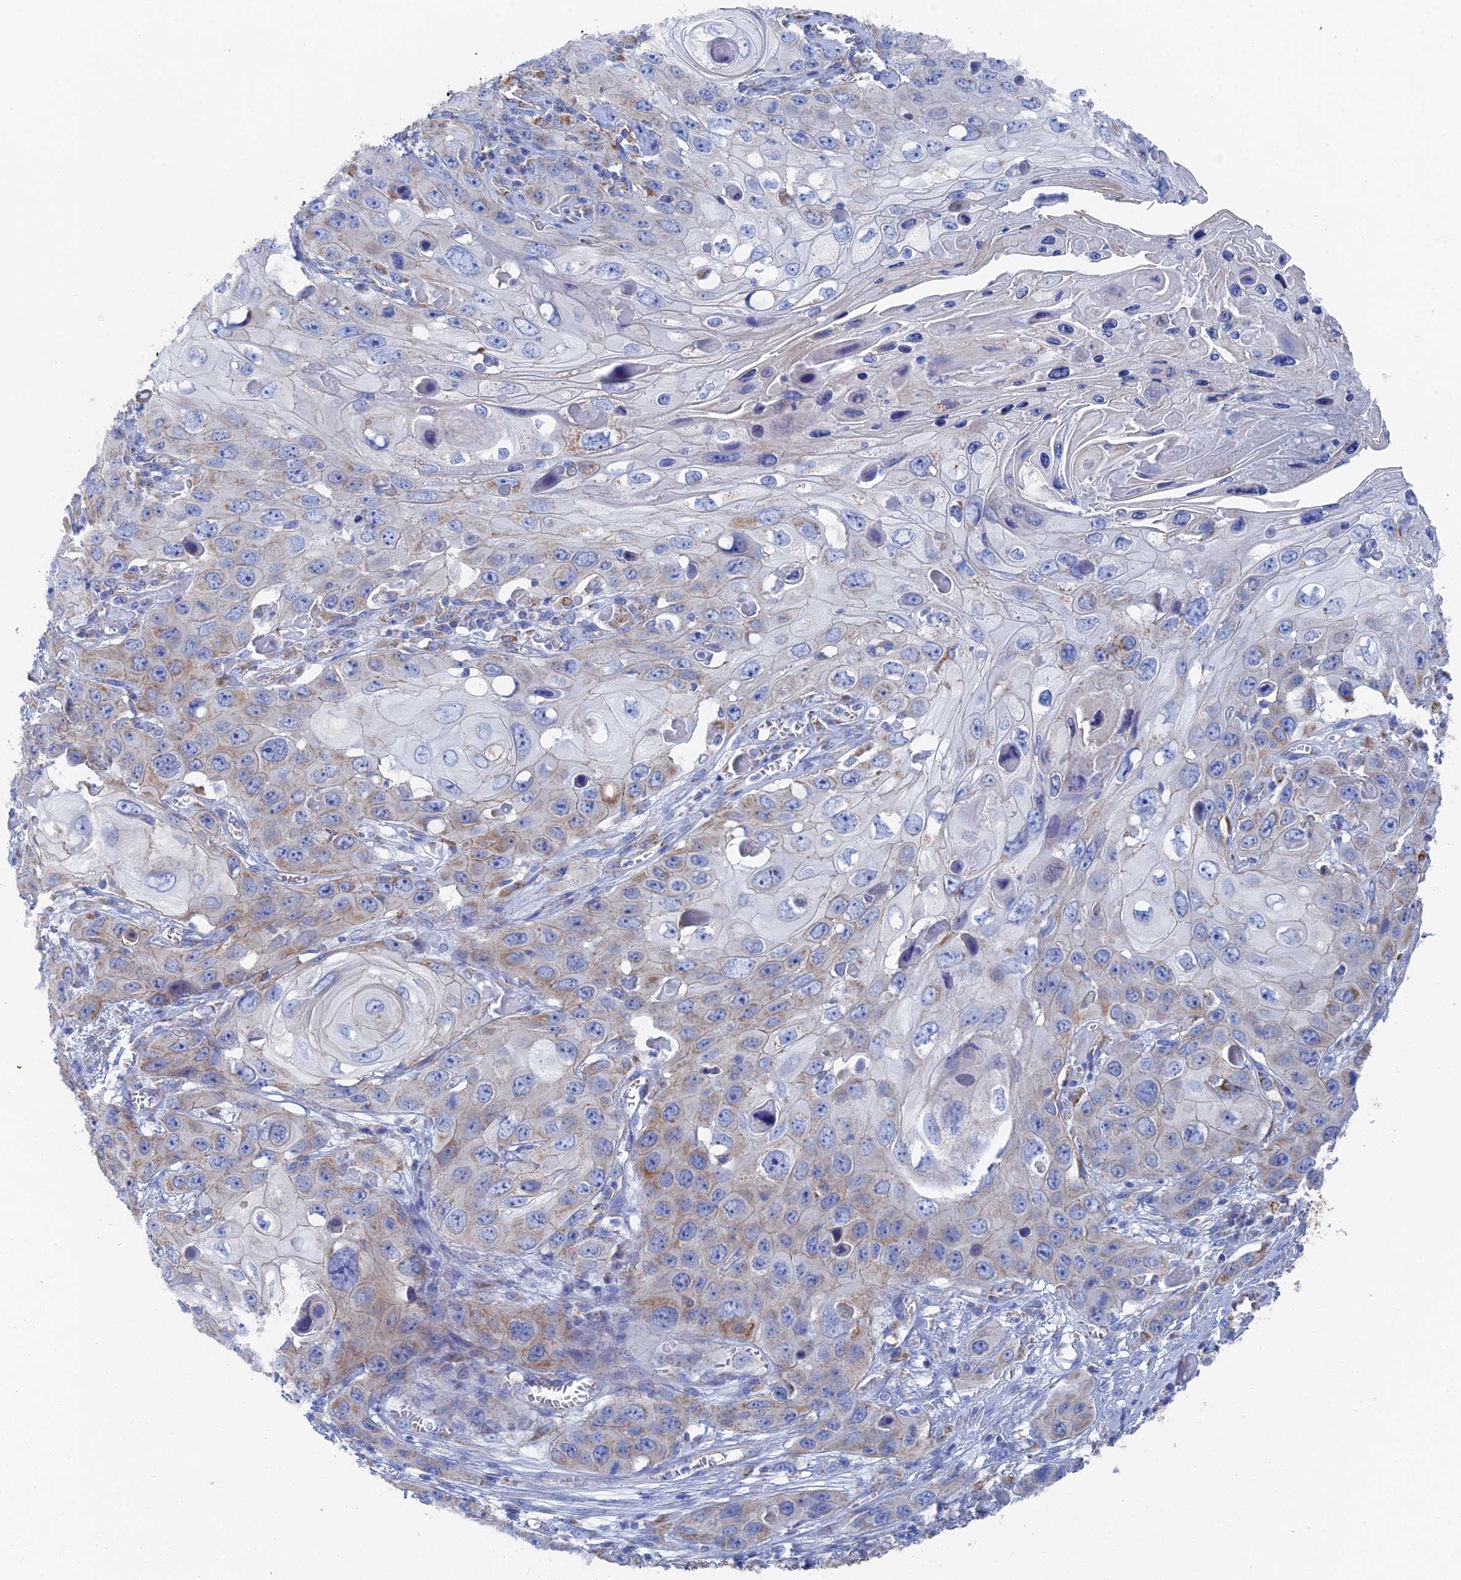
{"staining": {"intensity": "moderate", "quantity": "<25%", "location": "cytoplasmic/membranous"}, "tissue": "skin cancer", "cell_type": "Tumor cells", "image_type": "cancer", "snomed": [{"axis": "morphology", "description": "Squamous cell carcinoma, NOS"}, {"axis": "topography", "description": "Skin"}], "caption": "The histopathology image shows staining of skin cancer, revealing moderate cytoplasmic/membranous protein positivity (brown color) within tumor cells.", "gene": "IFT80", "patient": {"sex": "male", "age": 55}}